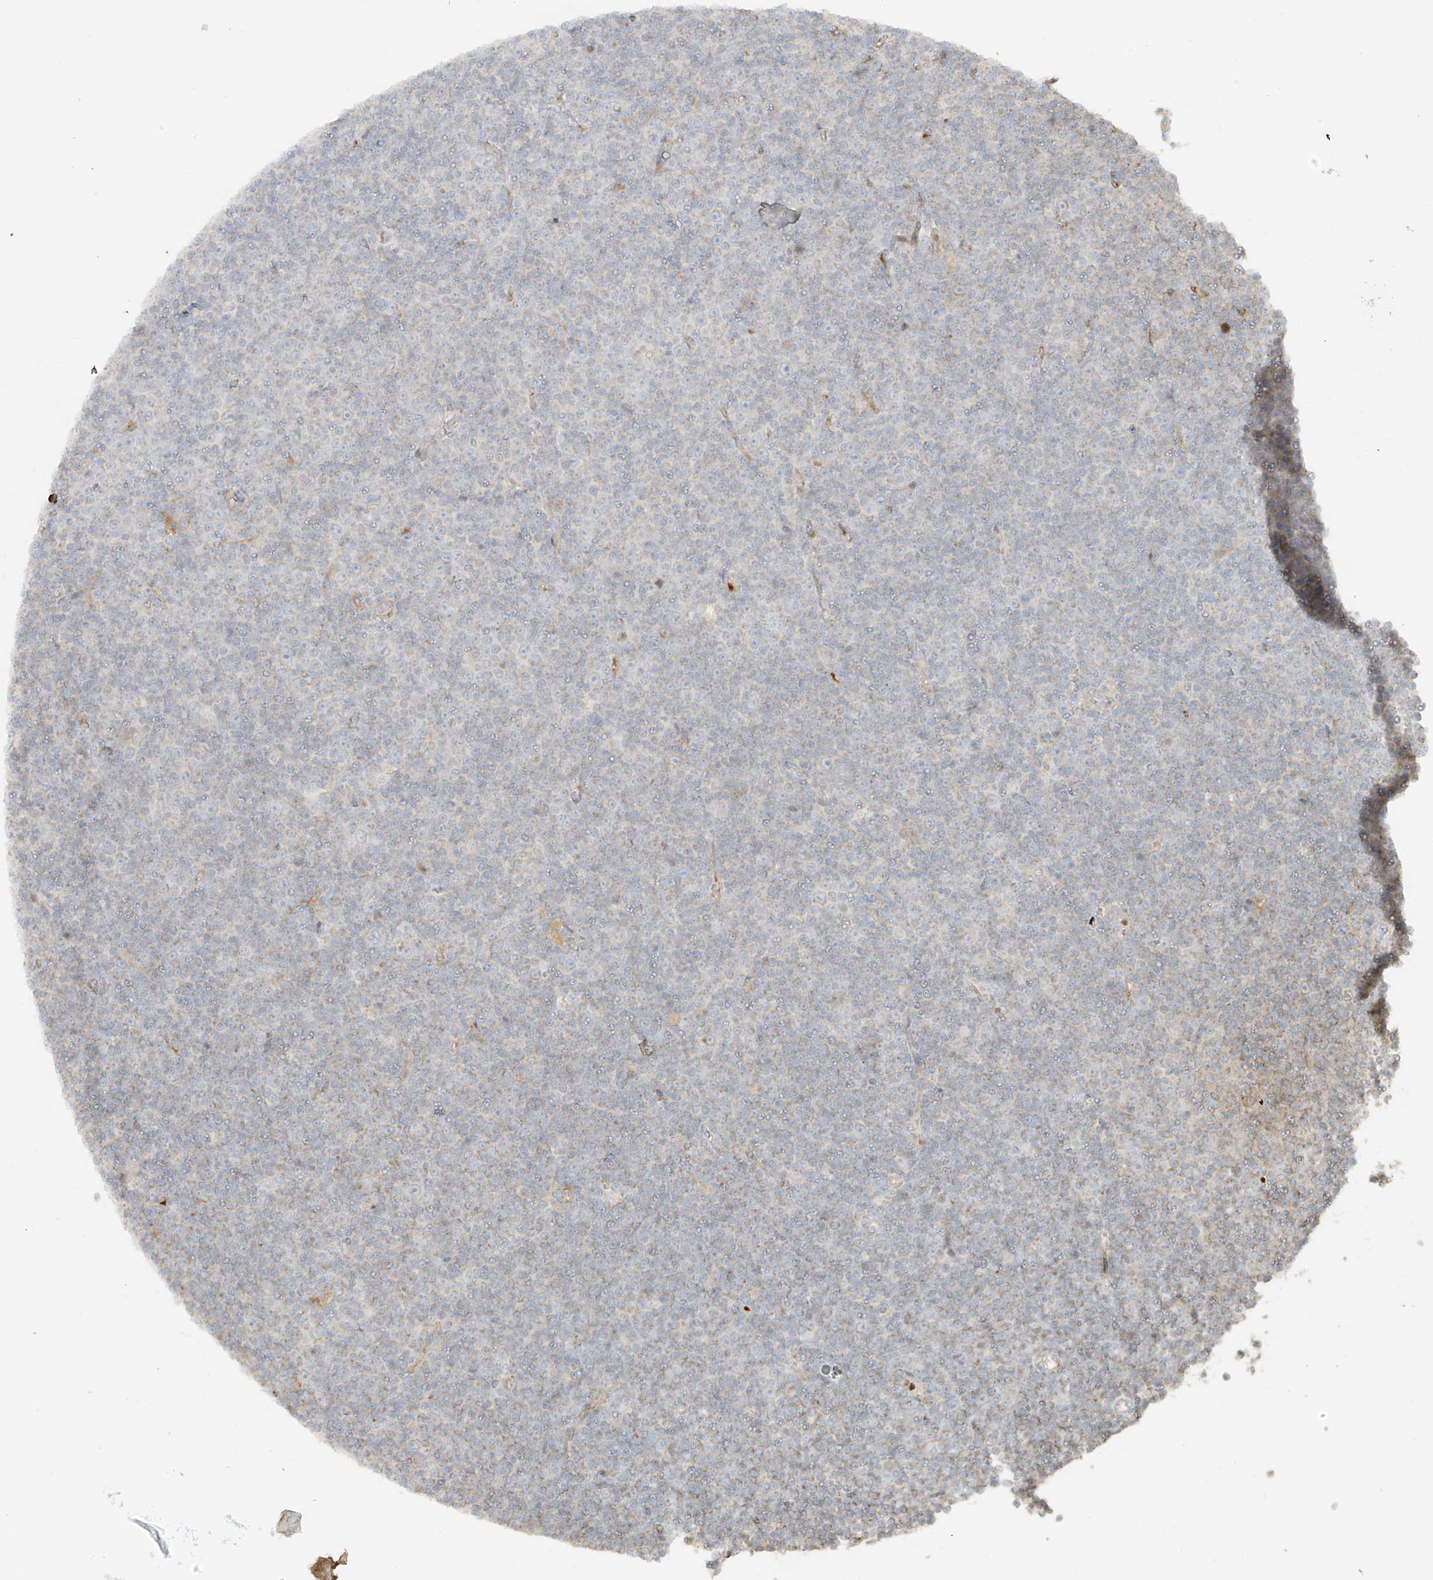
{"staining": {"intensity": "negative", "quantity": "none", "location": "none"}, "tissue": "lymphoma", "cell_type": "Tumor cells", "image_type": "cancer", "snomed": [{"axis": "morphology", "description": "Malignant lymphoma, non-Hodgkin's type, Low grade"}, {"axis": "topography", "description": "Lymph node"}], "caption": "Low-grade malignant lymphoma, non-Hodgkin's type stained for a protein using immunohistochemistry (IHC) exhibits no staining tumor cells.", "gene": "MIPEP", "patient": {"sex": "female", "age": 67}}